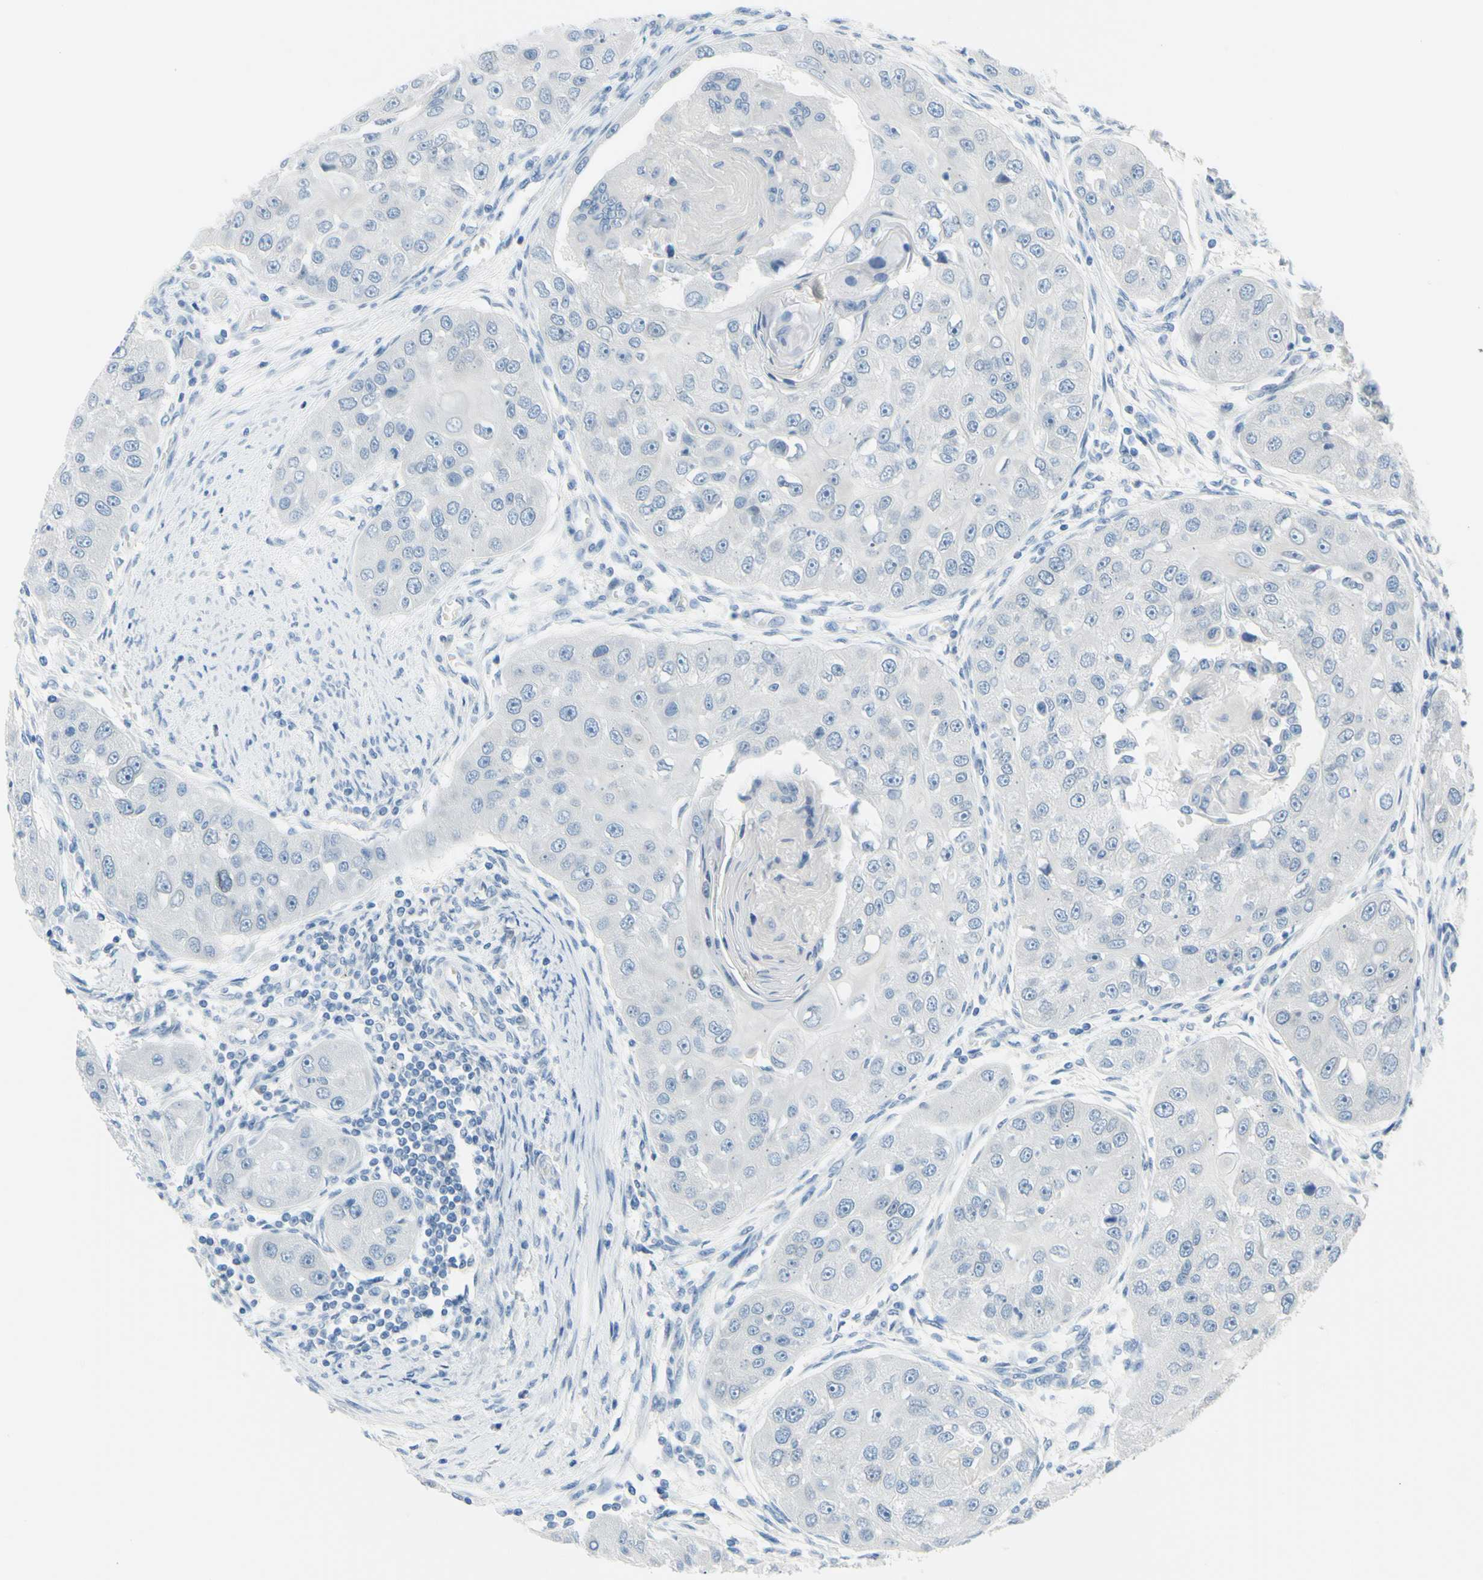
{"staining": {"intensity": "negative", "quantity": "none", "location": "none"}, "tissue": "head and neck cancer", "cell_type": "Tumor cells", "image_type": "cancer", "snomed": [{"axis": "morphology", "description": "Normal tissue, NOS"}, {"axis": "morphology", "description": "Squamous cell carcinoma, NOS"}, {"axis": "topography", "description": "Skeletal muscle"}, {"axis": "topography", "description": "Head-Neck"}], "caption": "Tumor cells are negative for brown protein staining in head and neck cancer.", "gene": "DCT", "patient": {"sex": "male", "age": 51}}